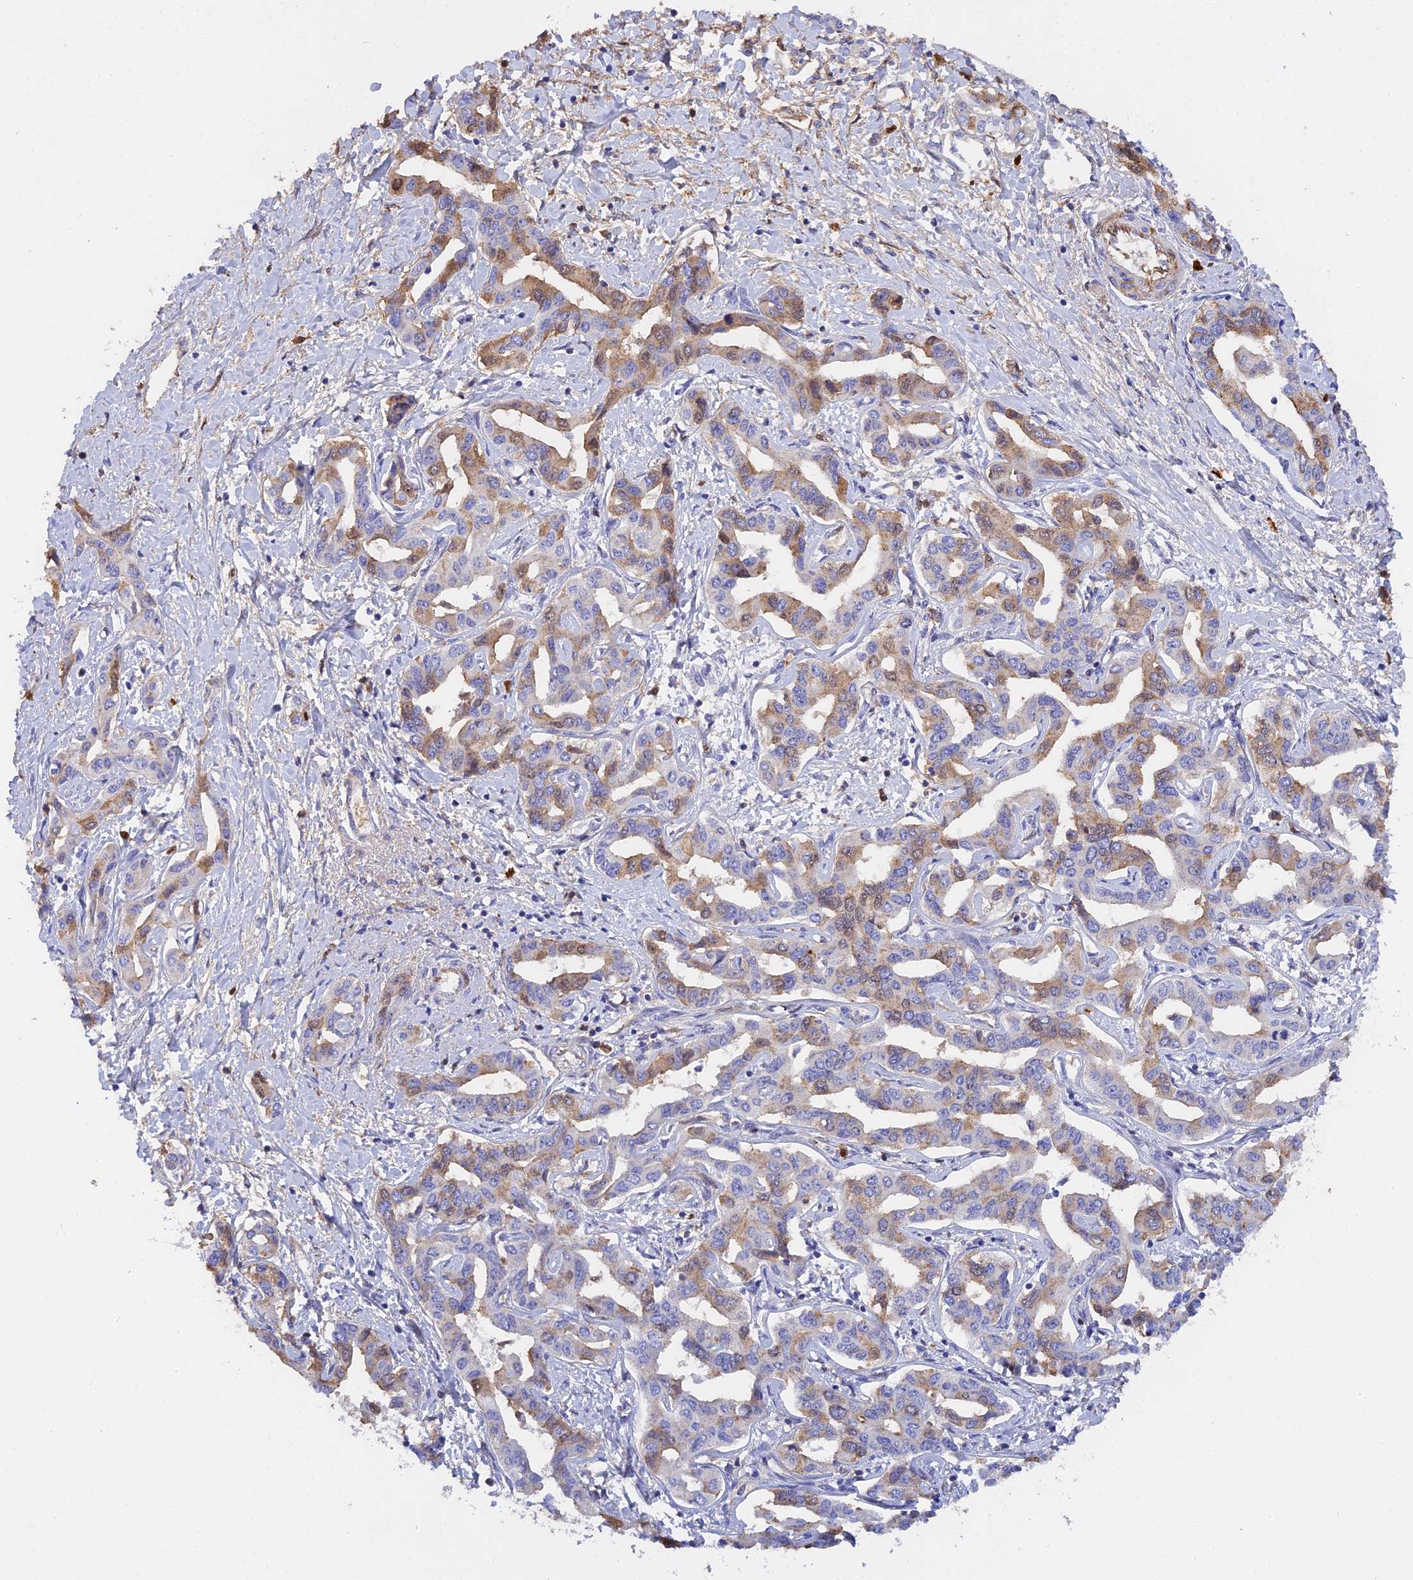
{"staining": {"intensity": "moderate", "quantity": "<25%", "location": "cytoplasmic/membranous"}, "tissue": "liver cancer", "cell_type": "Tumor cells", "image_type": "cancer", "snomed": [{"axis": "morphology", "description": "Cholangiocarcinoma"}, {"axis": "topography", "description": "Liver"}], "caption": "Immunohistochemistry (IHC) staining of liver cancer, which reveals low levels of moderate cytoplasmic/membranous positivity in about <25% of tumor cells indicating moderate cytoplasmic/membranous protein positivity. The staining was performed using DAB (brown) for protein detection and nuclei were counterstained in hematoxylin (blue).", "gene": "PZP", "patient": {"sex": "male", "age": 59}}